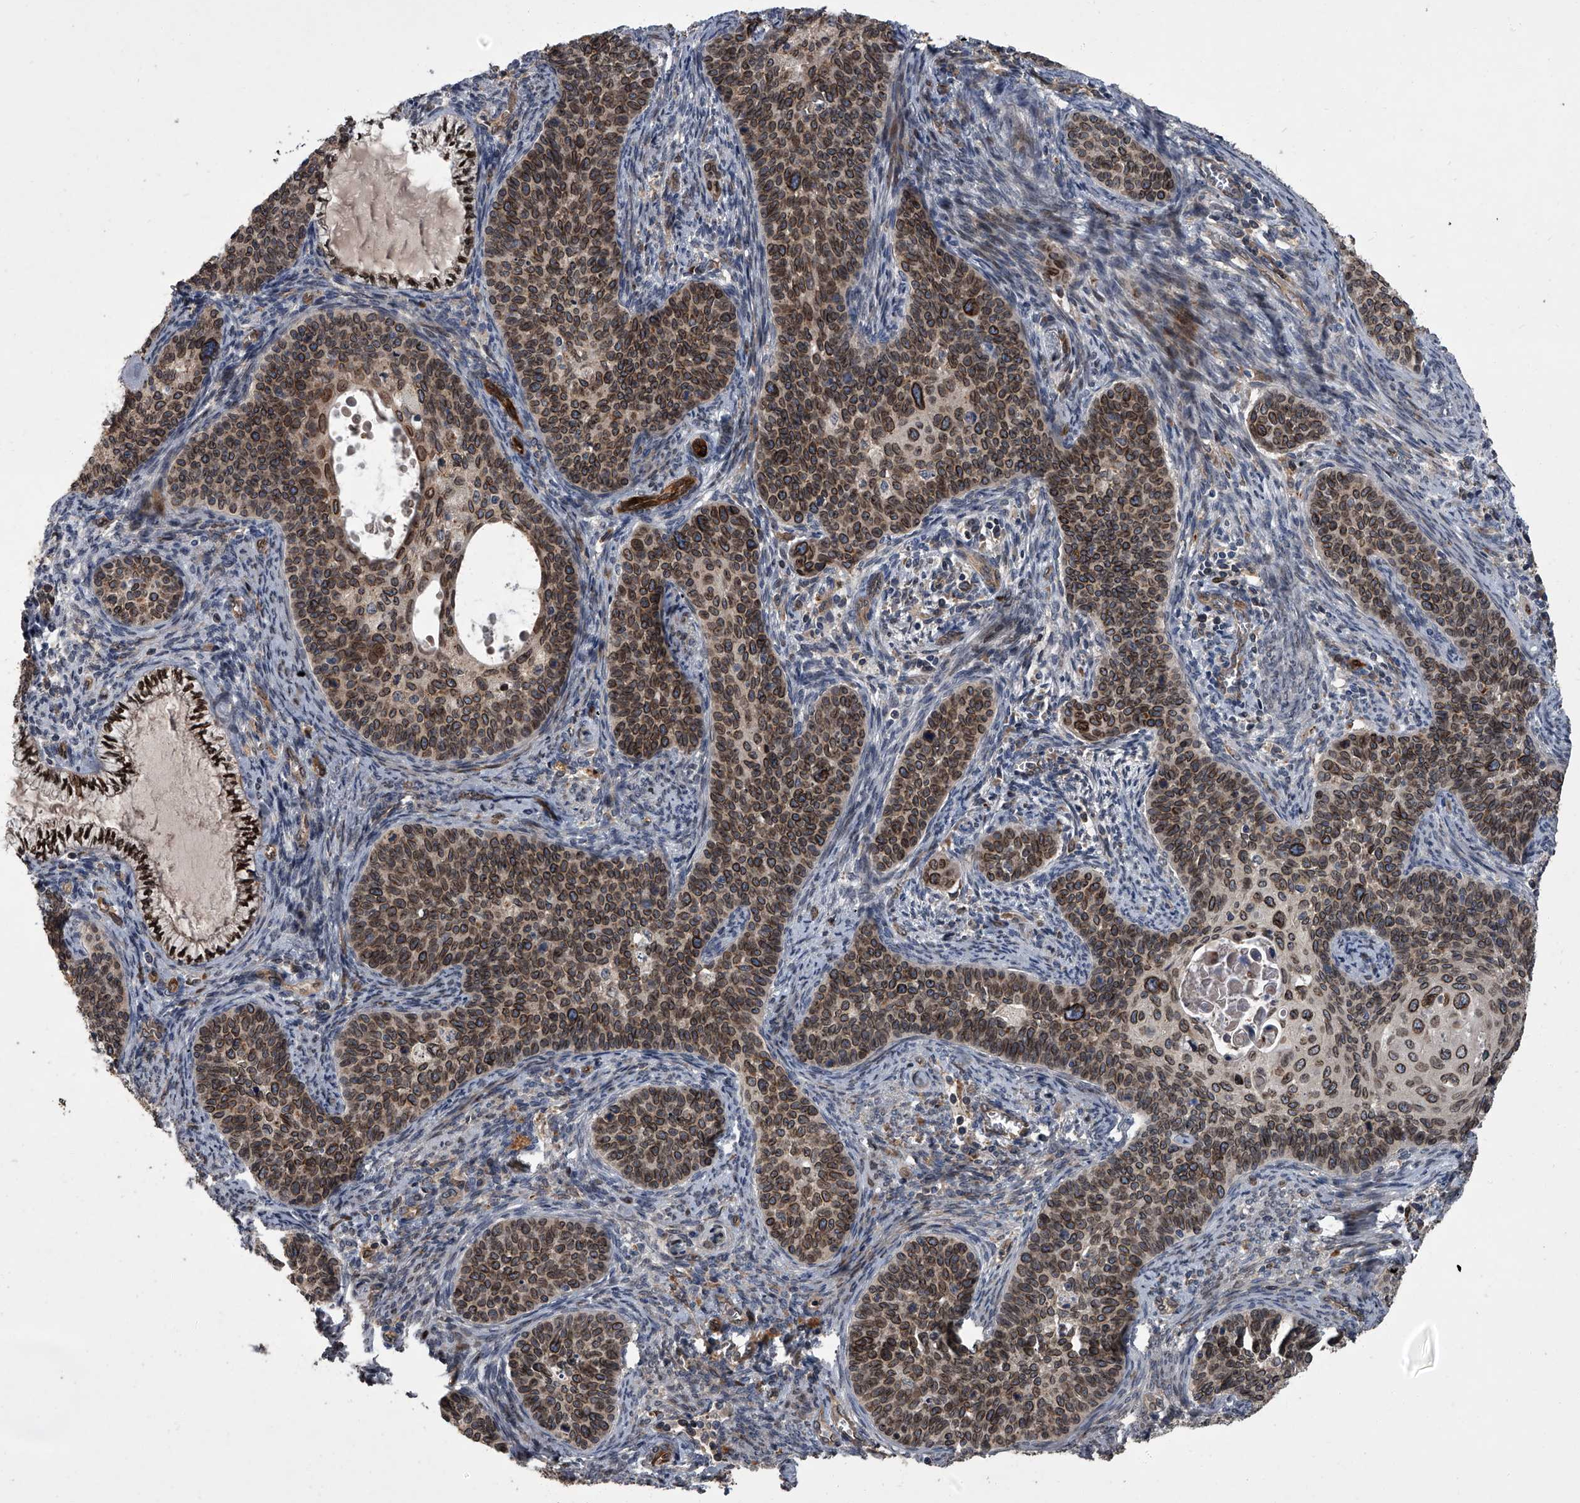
{"staining": {"intensity": "strong", "quantity": ">75%", "location": "cytoplasmic/membranous,nuclear"}, "tissue": "cervical cancer", "cell_type": "Tumor cells", "image_type": "cancer", "snomed": [{"axis": "morphology", "description": "Squamous cell carcinoma, NOS"}, {"axis": "topography", "description": "Cervix"}], "caption": "IHC of cervical cancer (squamous cell carcinoma) demonstrates high levels of strong cytoplasmic/membranous and nuclear expression in about >75% of tumor cells.", "gene": "LRRC8C", "patient": {"sex": "female", "age": 33}}